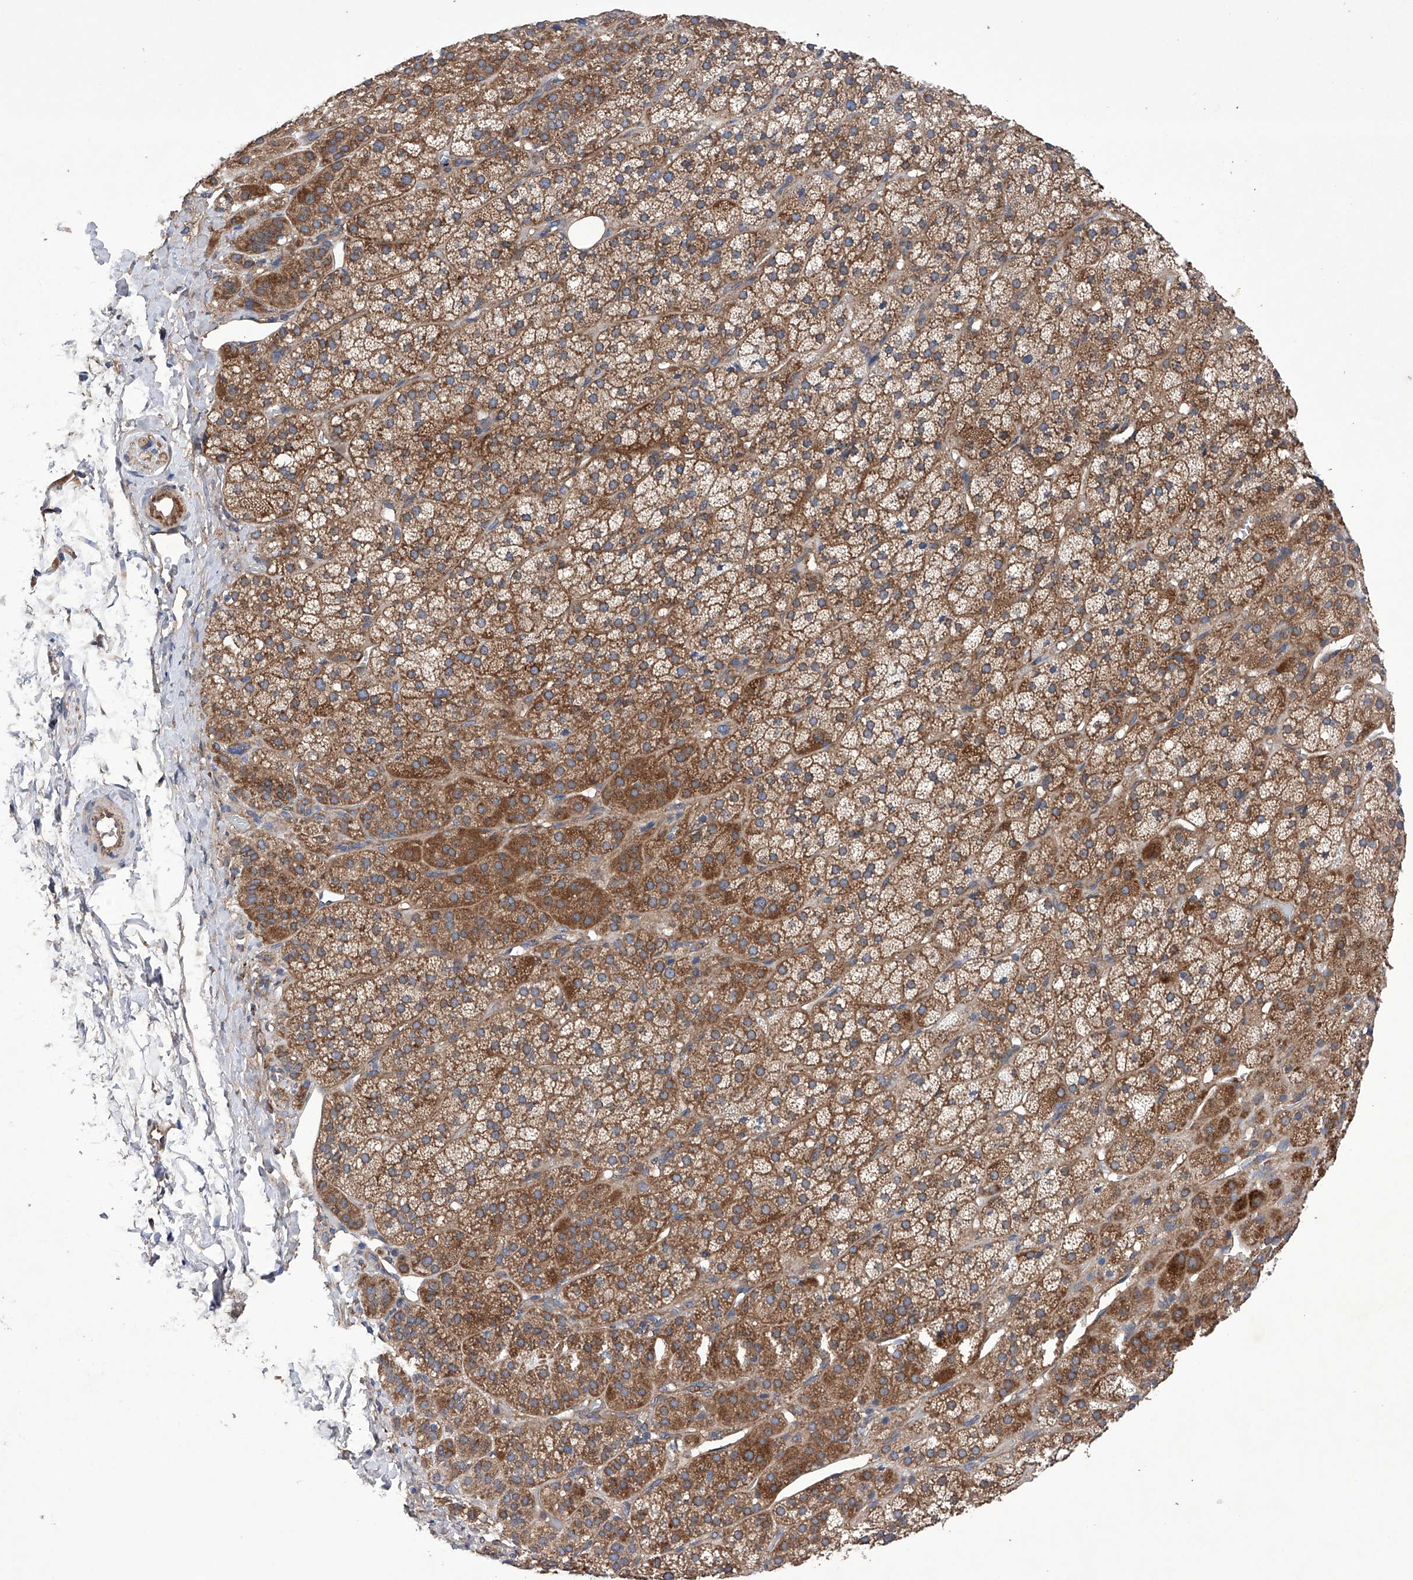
{"staining": {"intensity": "moderate", "quantity": ">75%", "location": "cytoplasmic/membranous"}, "tissue": "adrenal gland", "cell_type": "Glandular cells", "image_type": "normal", "snomed": [{"axis": "morphology", "description": "Normal tissue, NOS"}, {"axis": "topography", "description": "Adrenal gland"}], "caption": "DAB immunohistochemical staining of unremarkable human adrenal gland demonstrates moderate cytoplasmic/membranous protein staining in approximately >75% of glandular cells. (Brightfield microscopy of DAB IHC at high magnification).", "gene": "EFCAB2", "patient": {"sex": "female", "age": 57}}